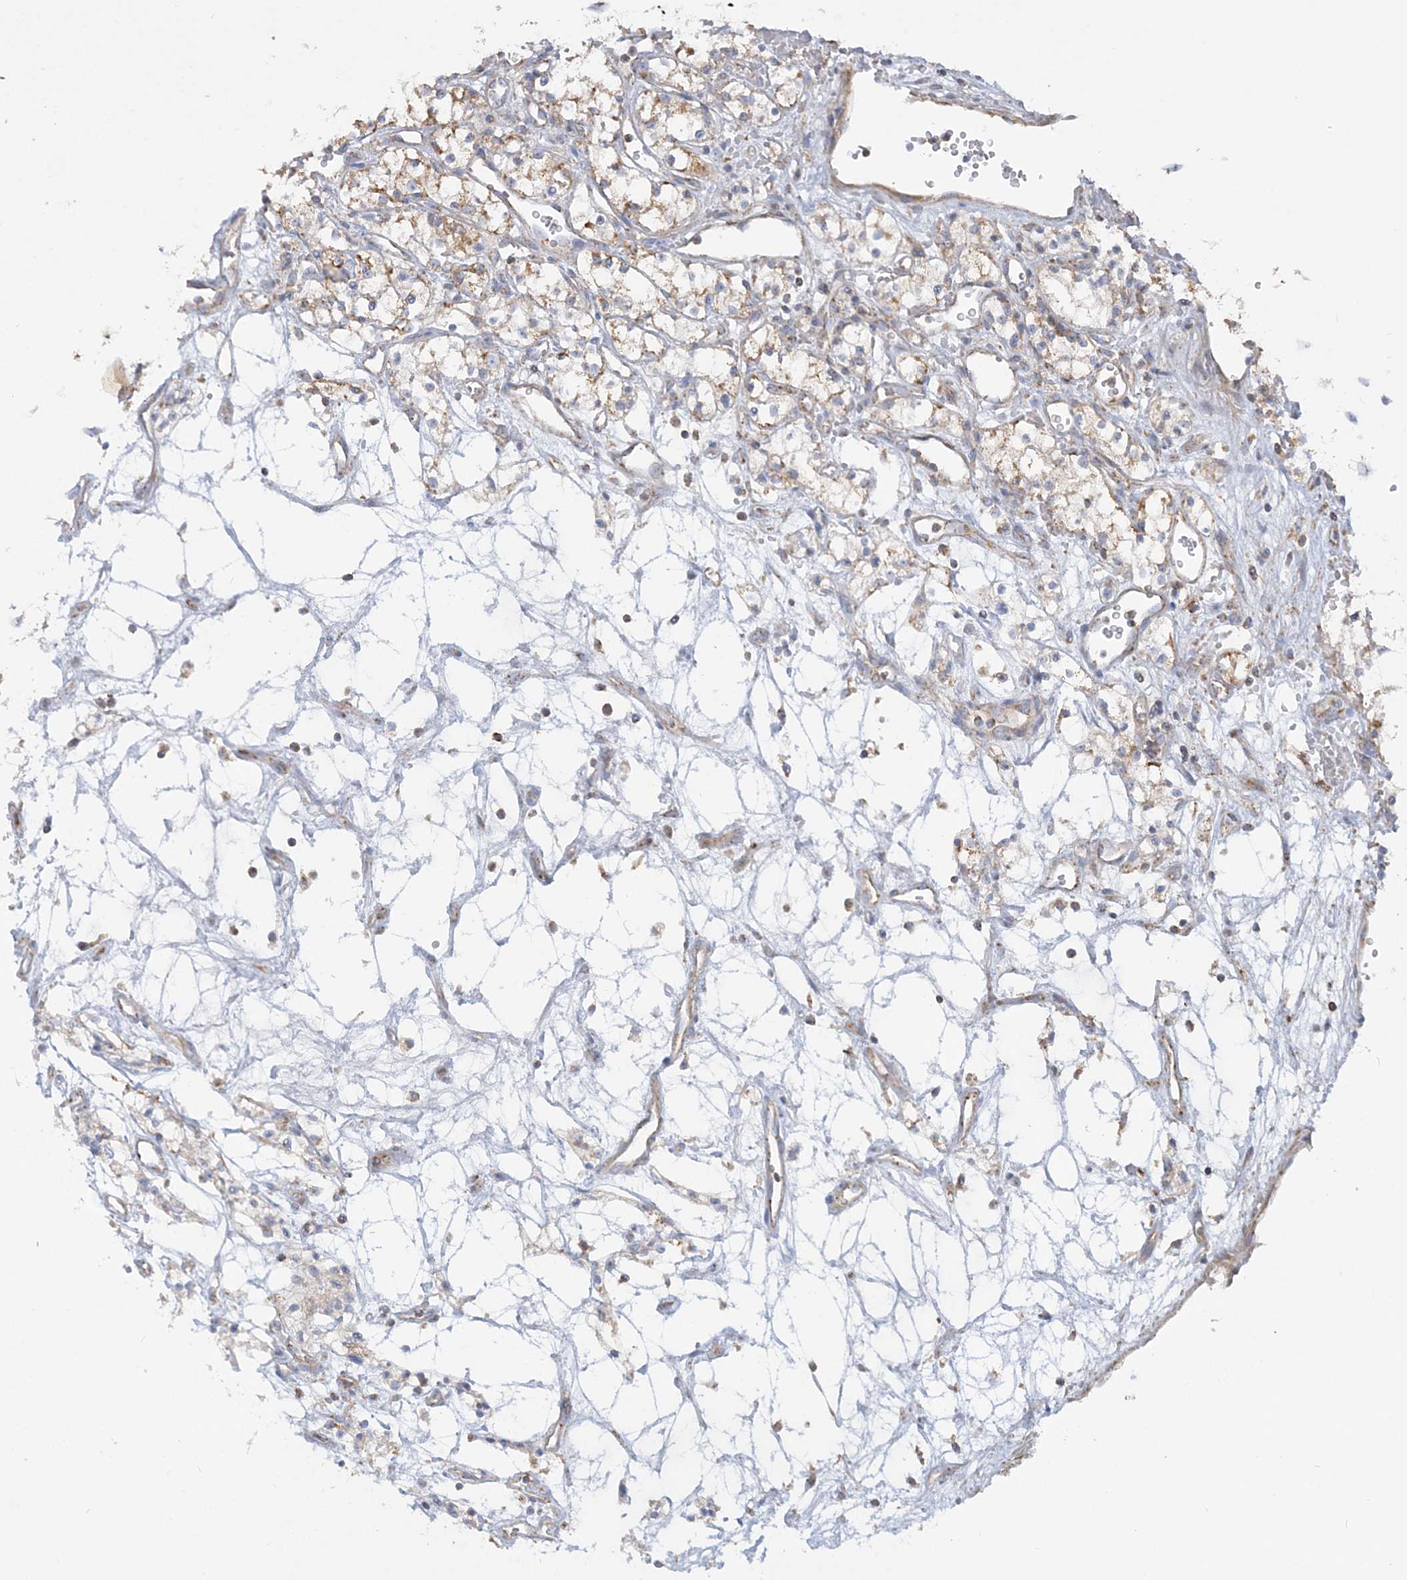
{"staining": {"intensity": "moderate", "quantity": "25%-75%", "location": "cytoplasmic/membranous"}, "tissue": "renal cancer", "cell_type": "Tumor cells", "image_type": "cancer", "snomed": [{"axis": "morphology", "description": "Adenocarcinoma, NOS"}, {"axis": "topography", "description": "Kidney"}], "caption": "Immunohistochemical staining of renal adenocarcinoma exhibits medium levels of moderate cytoplasmic/membranous staining in approximately 25%-75% of tumor cells.", "gene": "TBC1D14", "patient": {"sex": "male", "age": 59}}